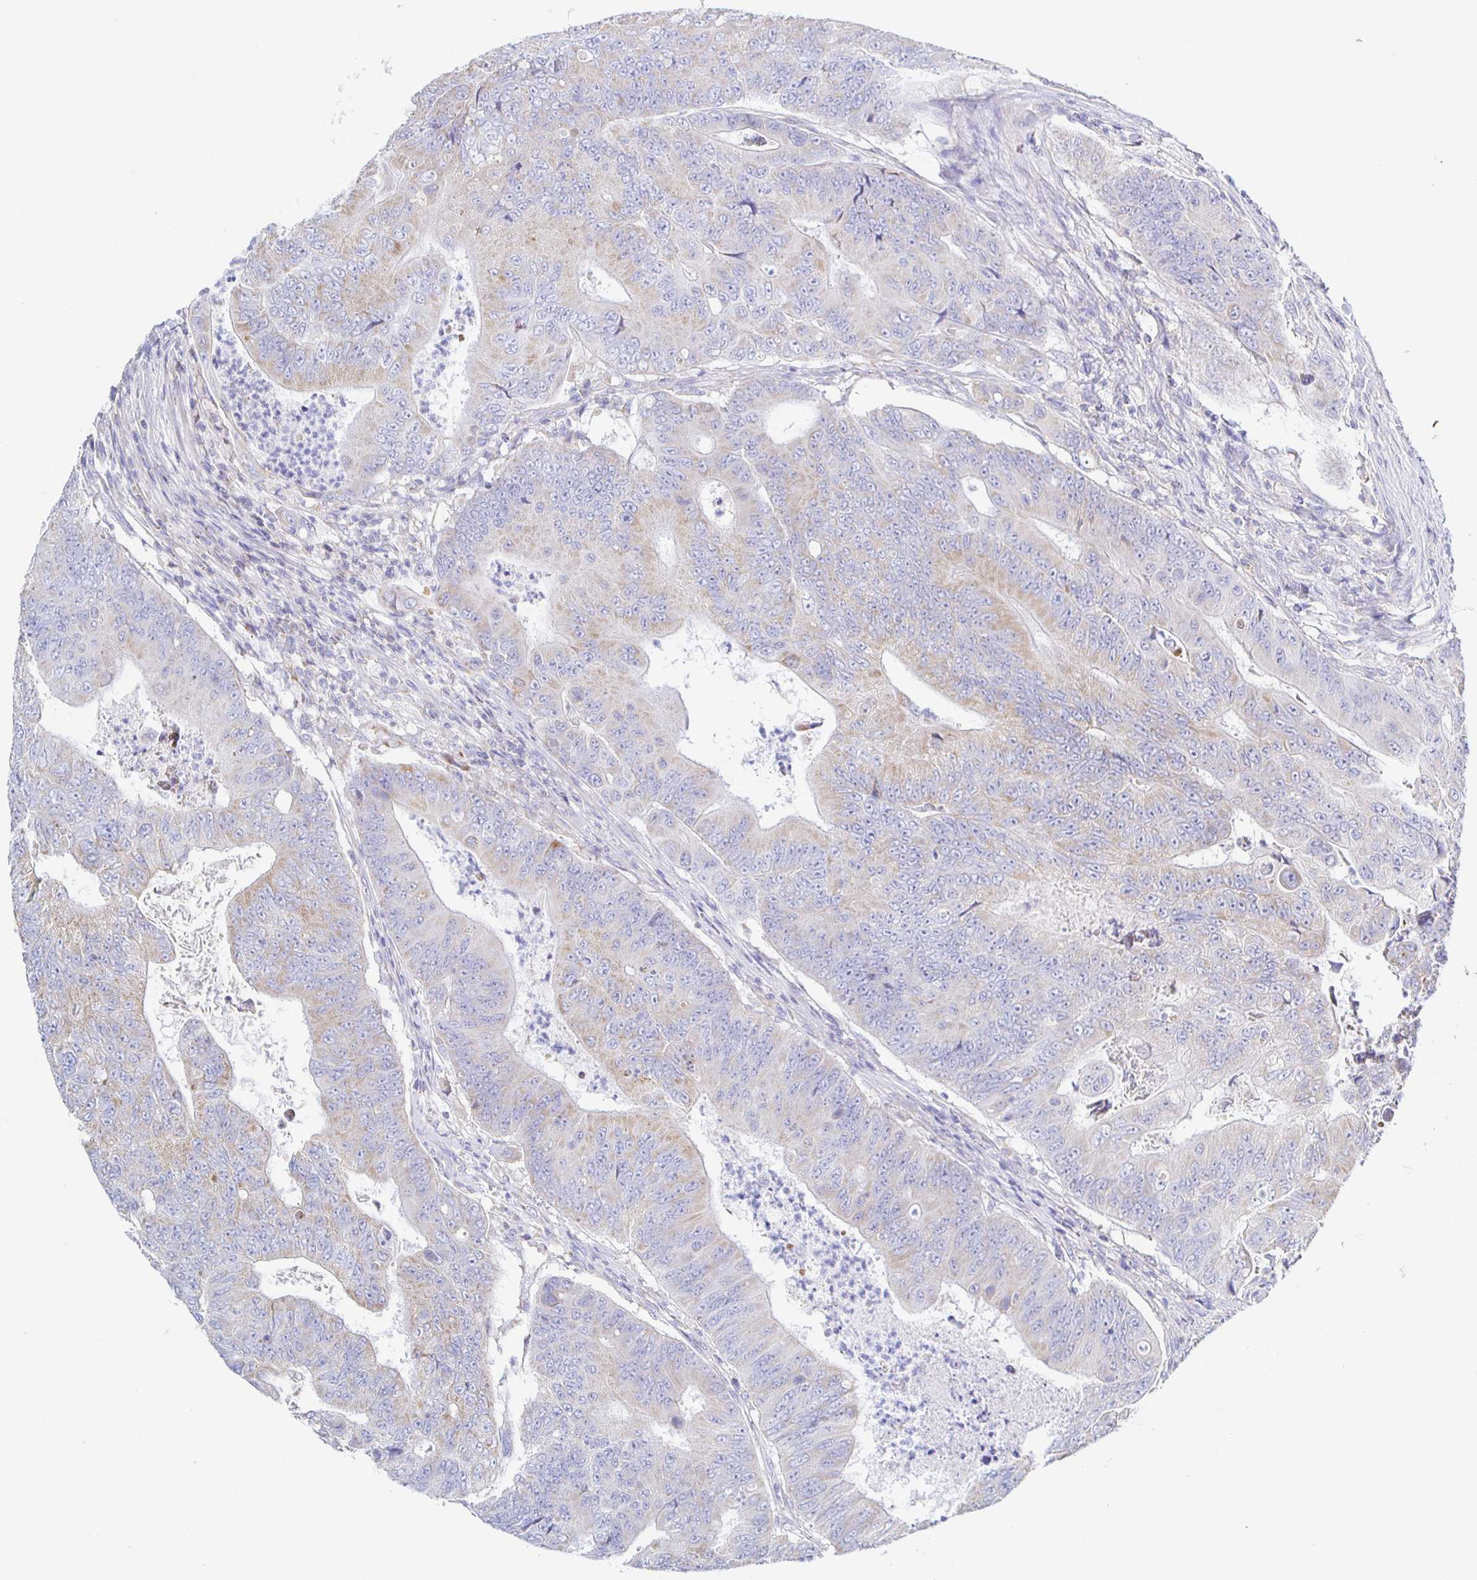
{"staining": {"intensity": "weak", "quantity": "25%-75%", "location": "cytoplasmic/membranous"}, "tissue": "colorectal cancer", "cell_type": "Tumor cells", "image_type": "cancer", "snomed": [{"axis": "morphology", "description": "Adenocarcinoma, NOS"}, {"axis": "topography", "description": "Colon"}], "caption": "There is low levels of weak cytoplasmic/membranous positivity in tumor cells of colorectal adenocarcinoma, as demonstrated by immunohistochemical staining (brown color).", "gene": "SYNGR4", "patient": {"sex": "female", "age": 48}}